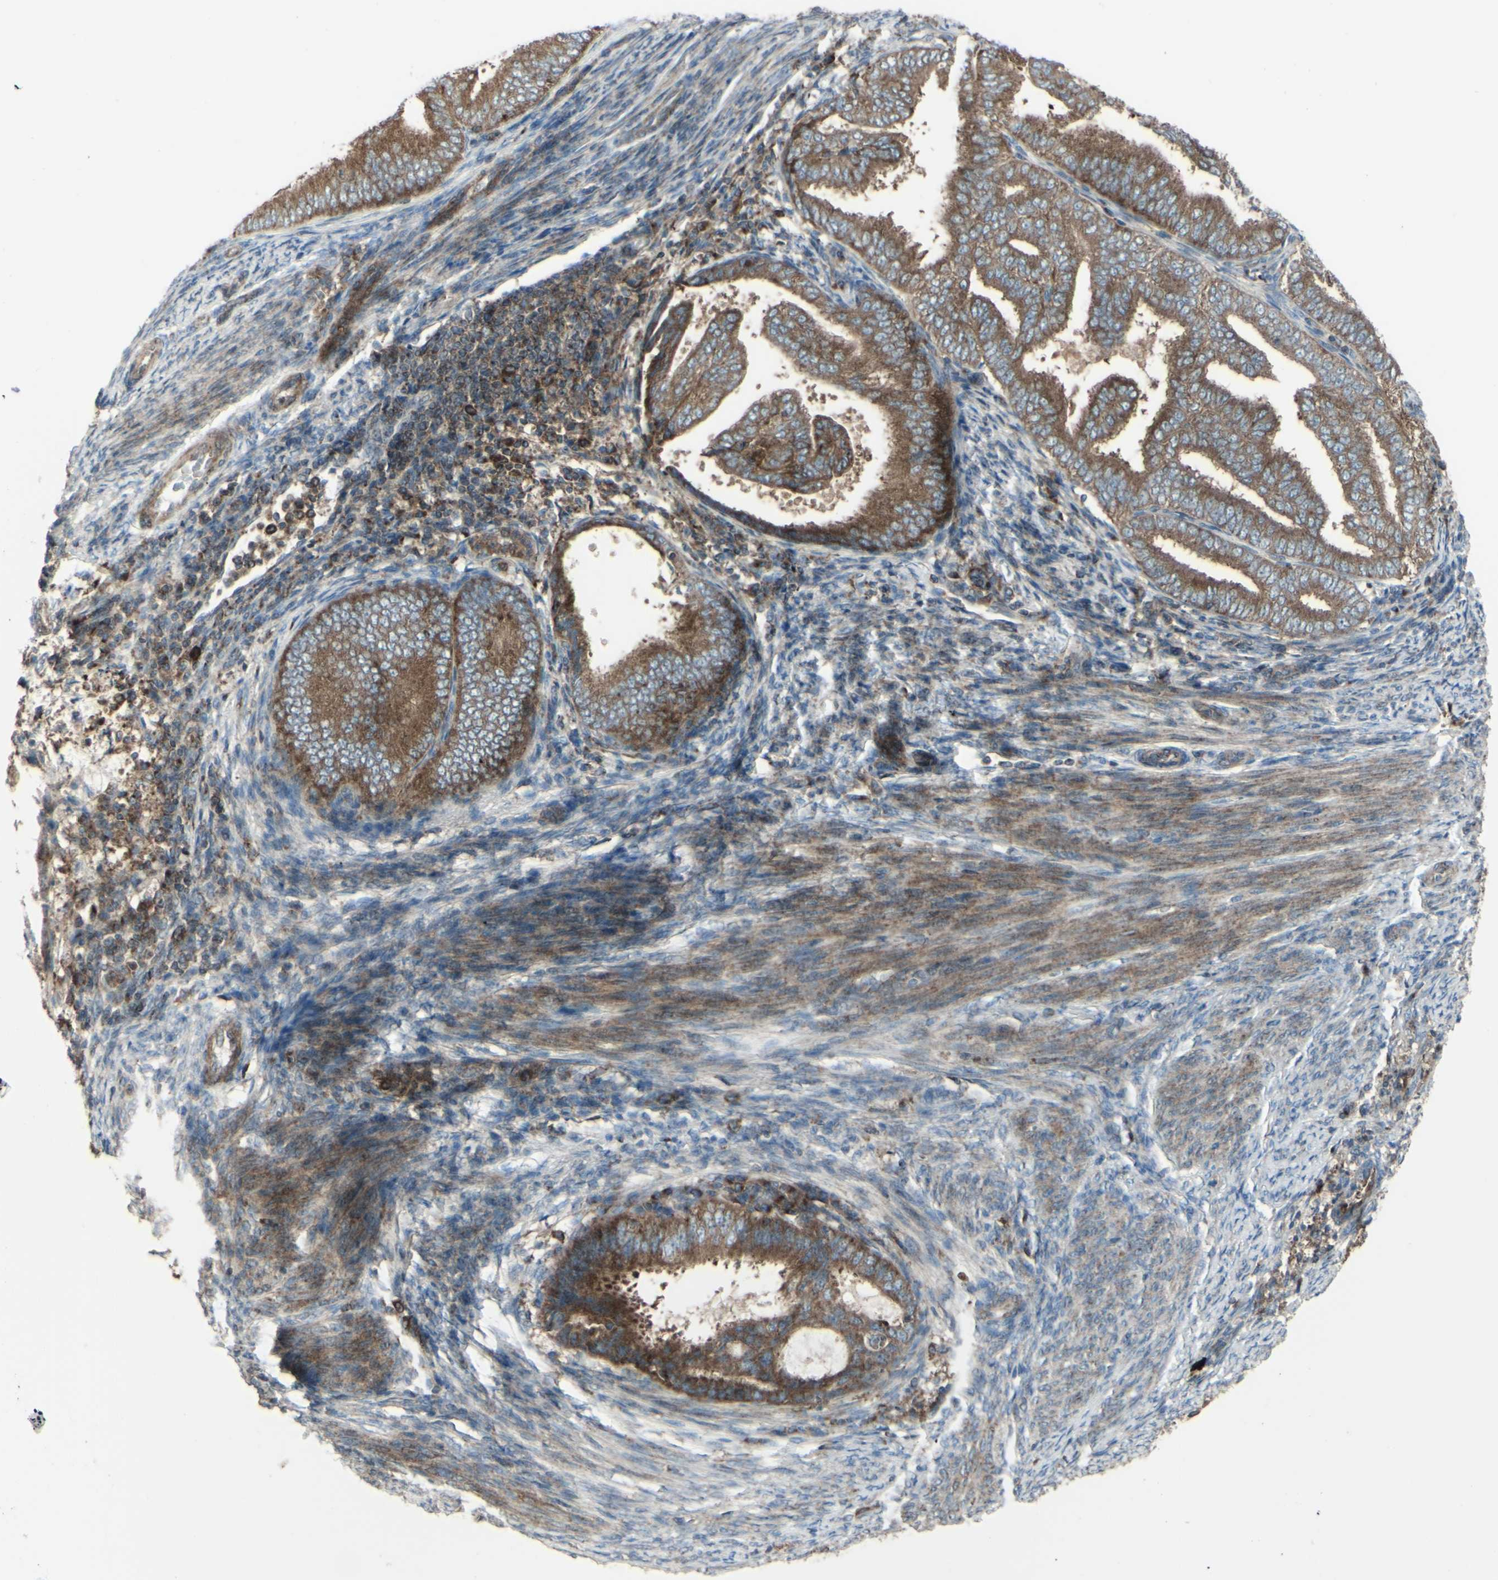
{"staining": {"intensity": "moderate", "quantity": ">75%", "location": "cytoplasmic/membranous"}, "tissue": "endometrial cancer", "cell_type": "Tumor cells", "image_type": "cancer", "snomed": [{"axis": "morphology", "description": "Adenocarcinoma, NOS"}, {"axis": "topography", "description": "Endometrium"}], "caption": "The image reveals immunohistochemical staining of endometrial cancer (adenocarcinoma). There is moderate cytoplasmic/membranous positivity is identified in about >75% of tumor cells.", "gene": "NAPA", "patient": {"sex": "female", "age": 58}}